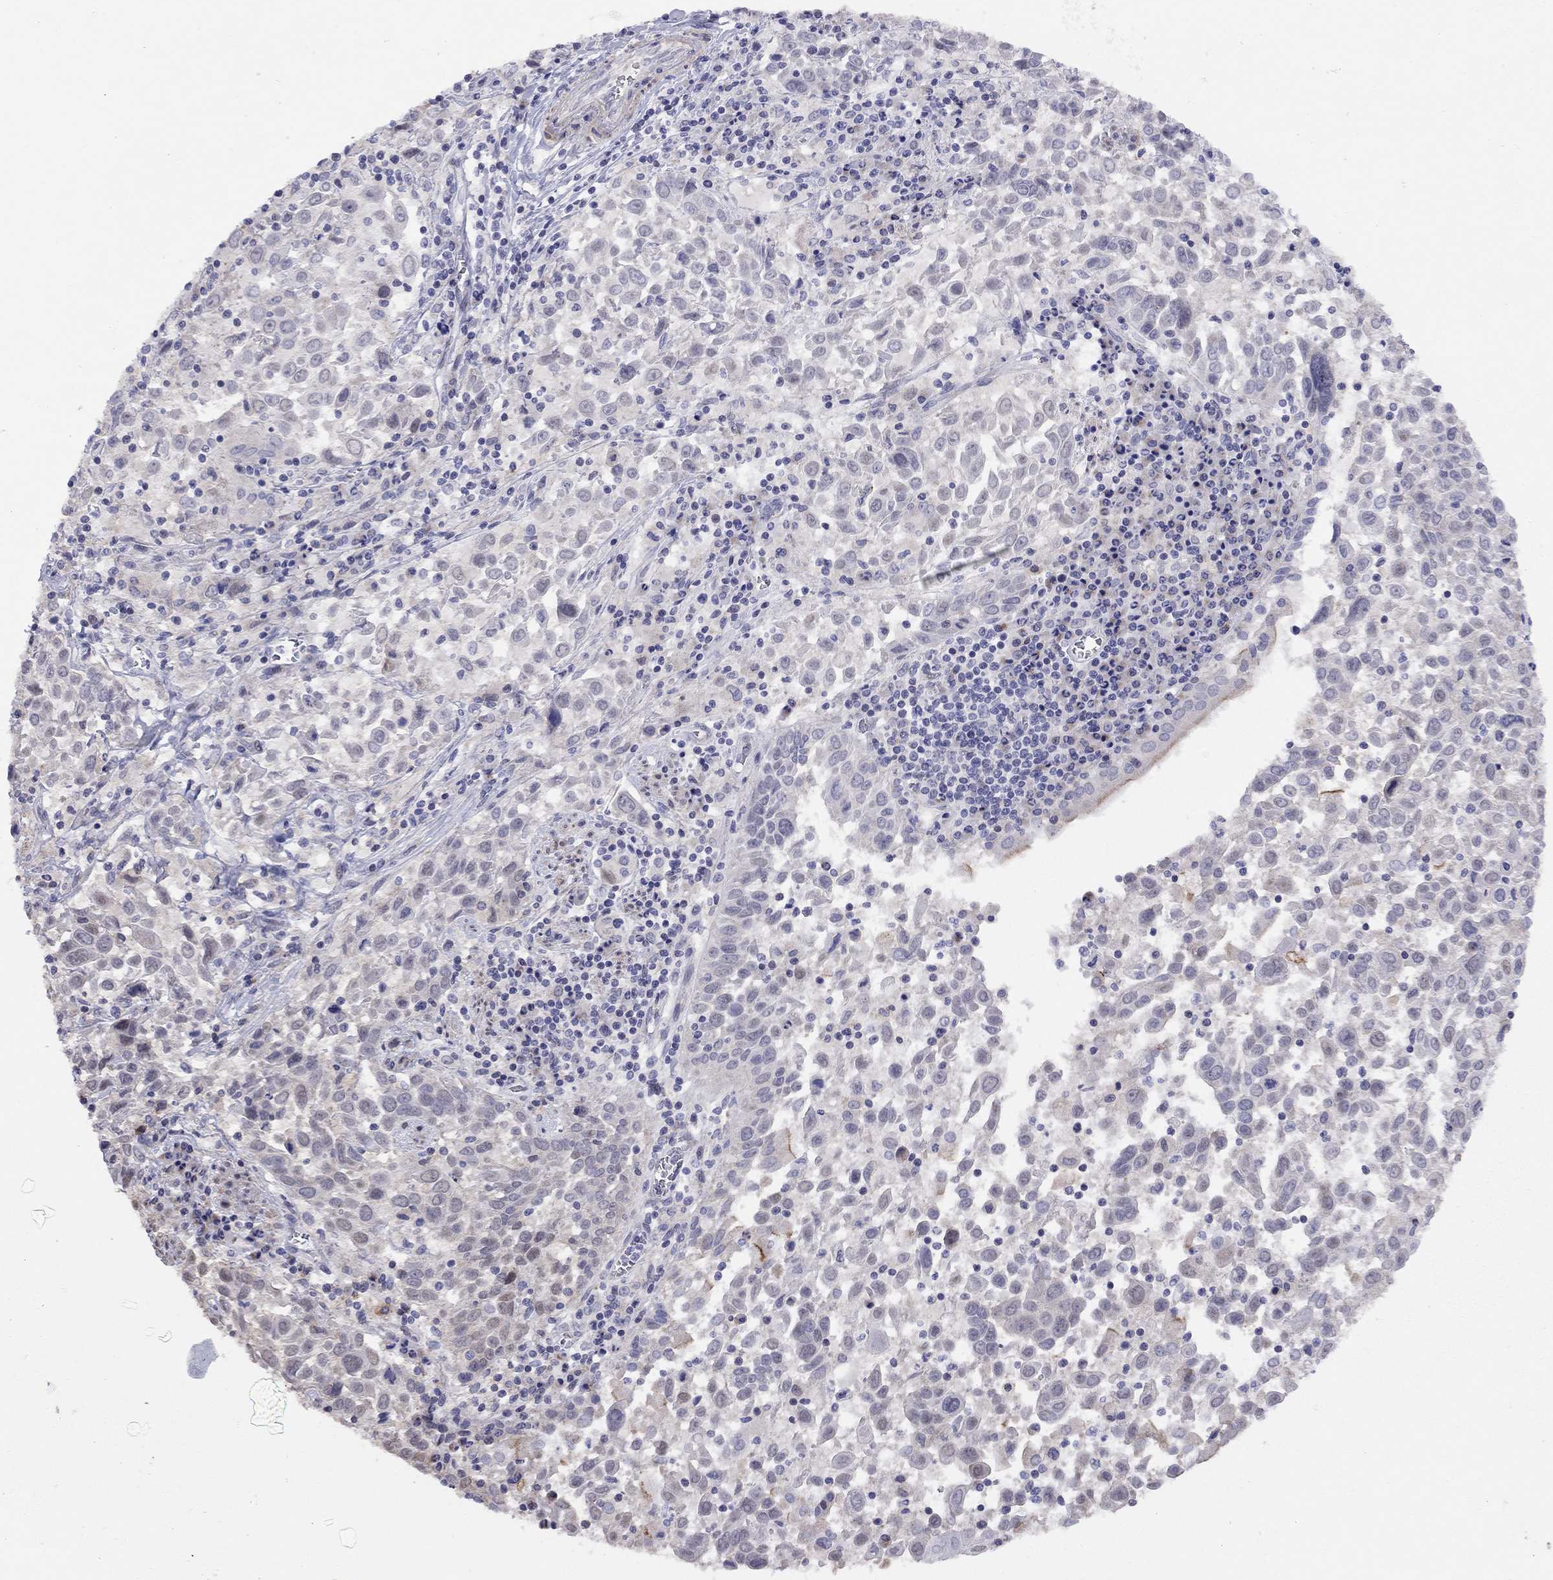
{"staining": {"intensity": "negative", "quantity": "none", "location": "none"}, "tissue": "lung cancer", "cell_type": "Tumor cells", "image_type": "cancer", "snomed": [{"axis": "morphology", "description": "Squamous cell carcinoma, NOS"}, {"axis": "topography", "description": "Lung"}], "caption": "Tumor cells show no significant protein expression in lung cancer (squamous cell carcinoma). The staining was performed using DAB (3,3'-diaminobenzidine) to visualize the protein expression in brown, while the nuclei were stained in blue with hematoxylin (Magnification: 20x).", "gene": "SYTL2", "patient": {"sex": "male", "age": 57}}